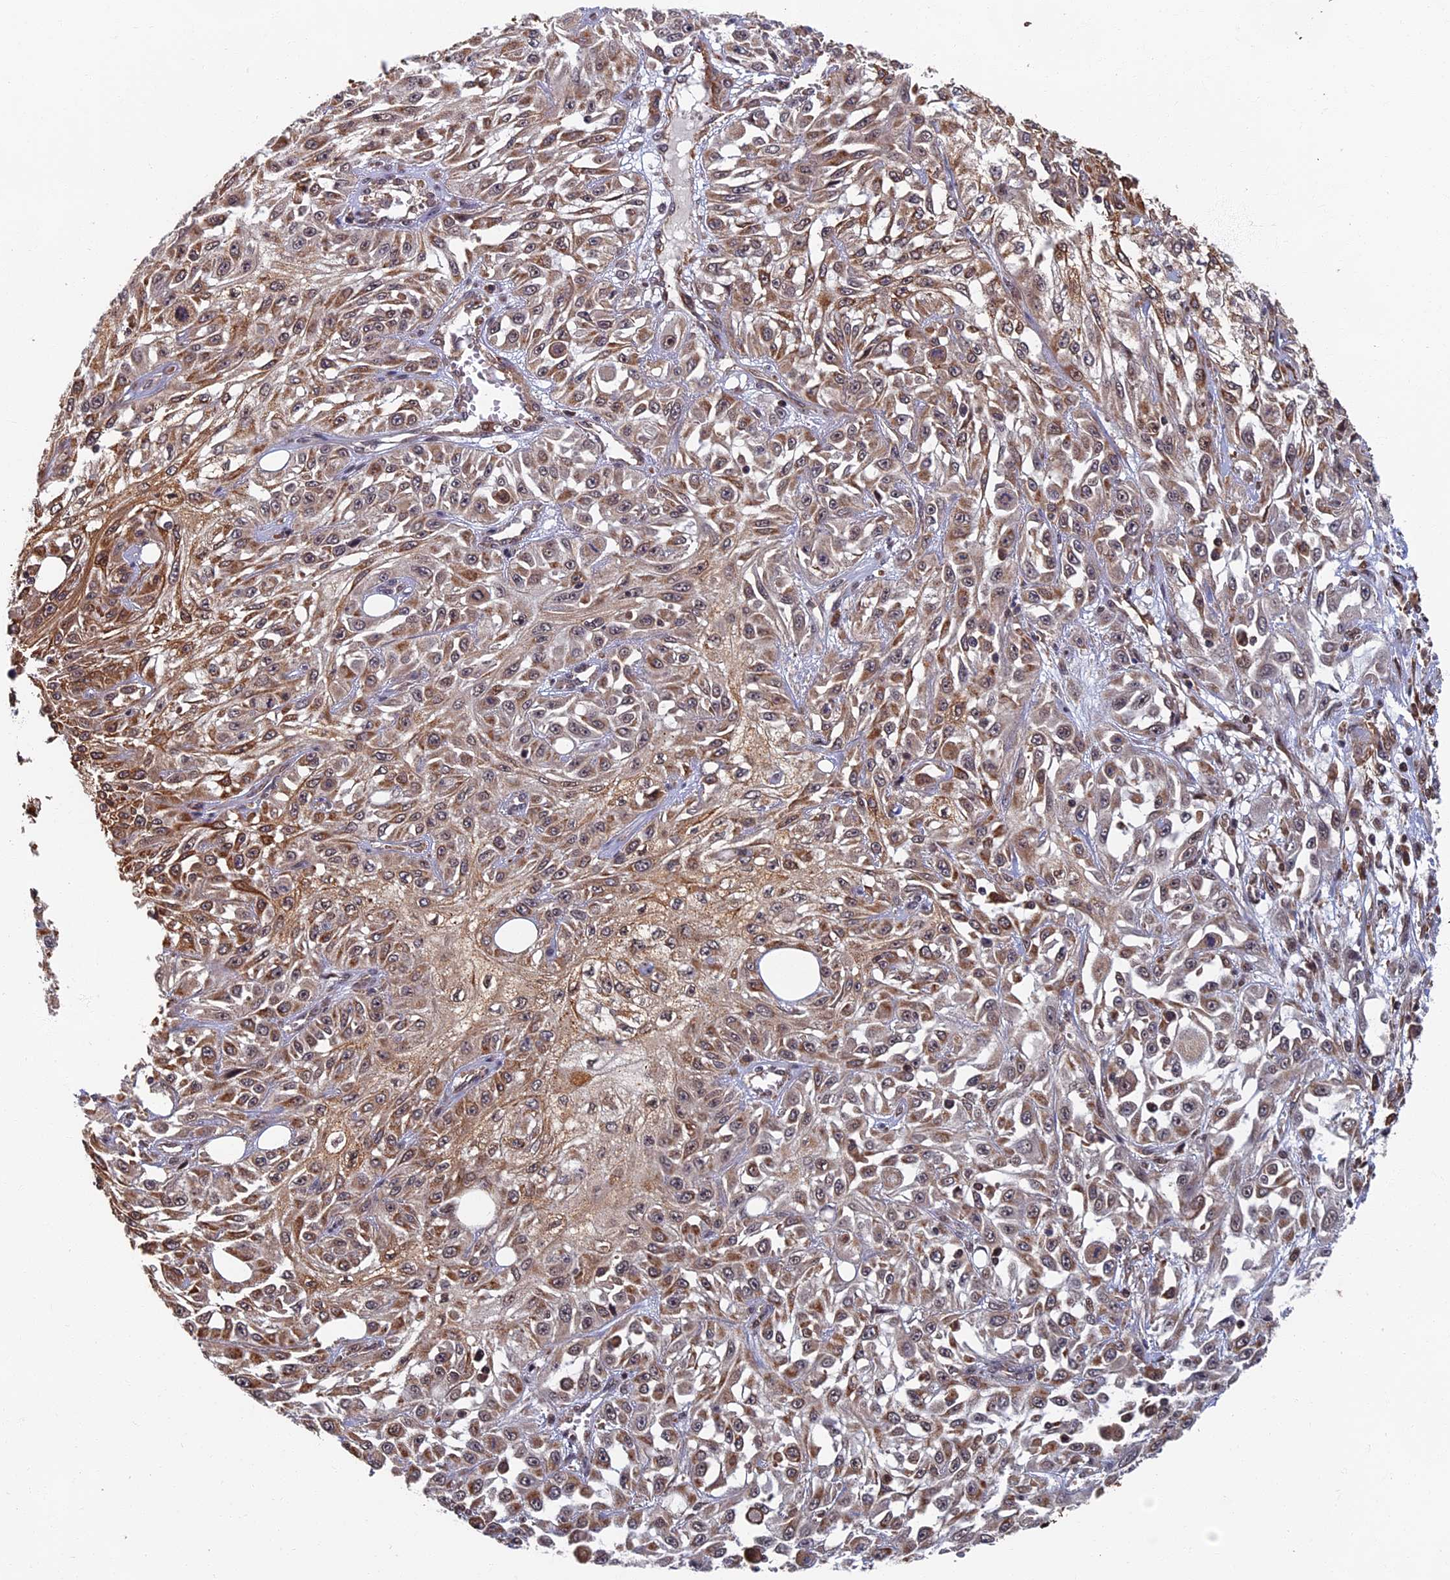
{"staining": {"intensity": "weak", "quantity": ">75%", "location": "cytoplasmic/membranous"}, "tissue": "skin cancer", "cell_type": "Tumor cells", "image_type": "cancer", "snomed": [{"axis": "morphology", "description": "Squamous cell carcinoma, NOS"}, {"axis": "morphology", "description": "Squamous cell carcinoma, metastatic, NOS"}, {"axis": "topography", "description": "Skin"}, {"axis": "topography", "description": "Lymph node"}], "caption": "Human skin cancer stained with a brown dye exhibits weak cytoplasmic/membranous positive expression in about >75% of tumor cells.", "gene": "CTDP1", "patient": {"sex": "male", "age": 75}}